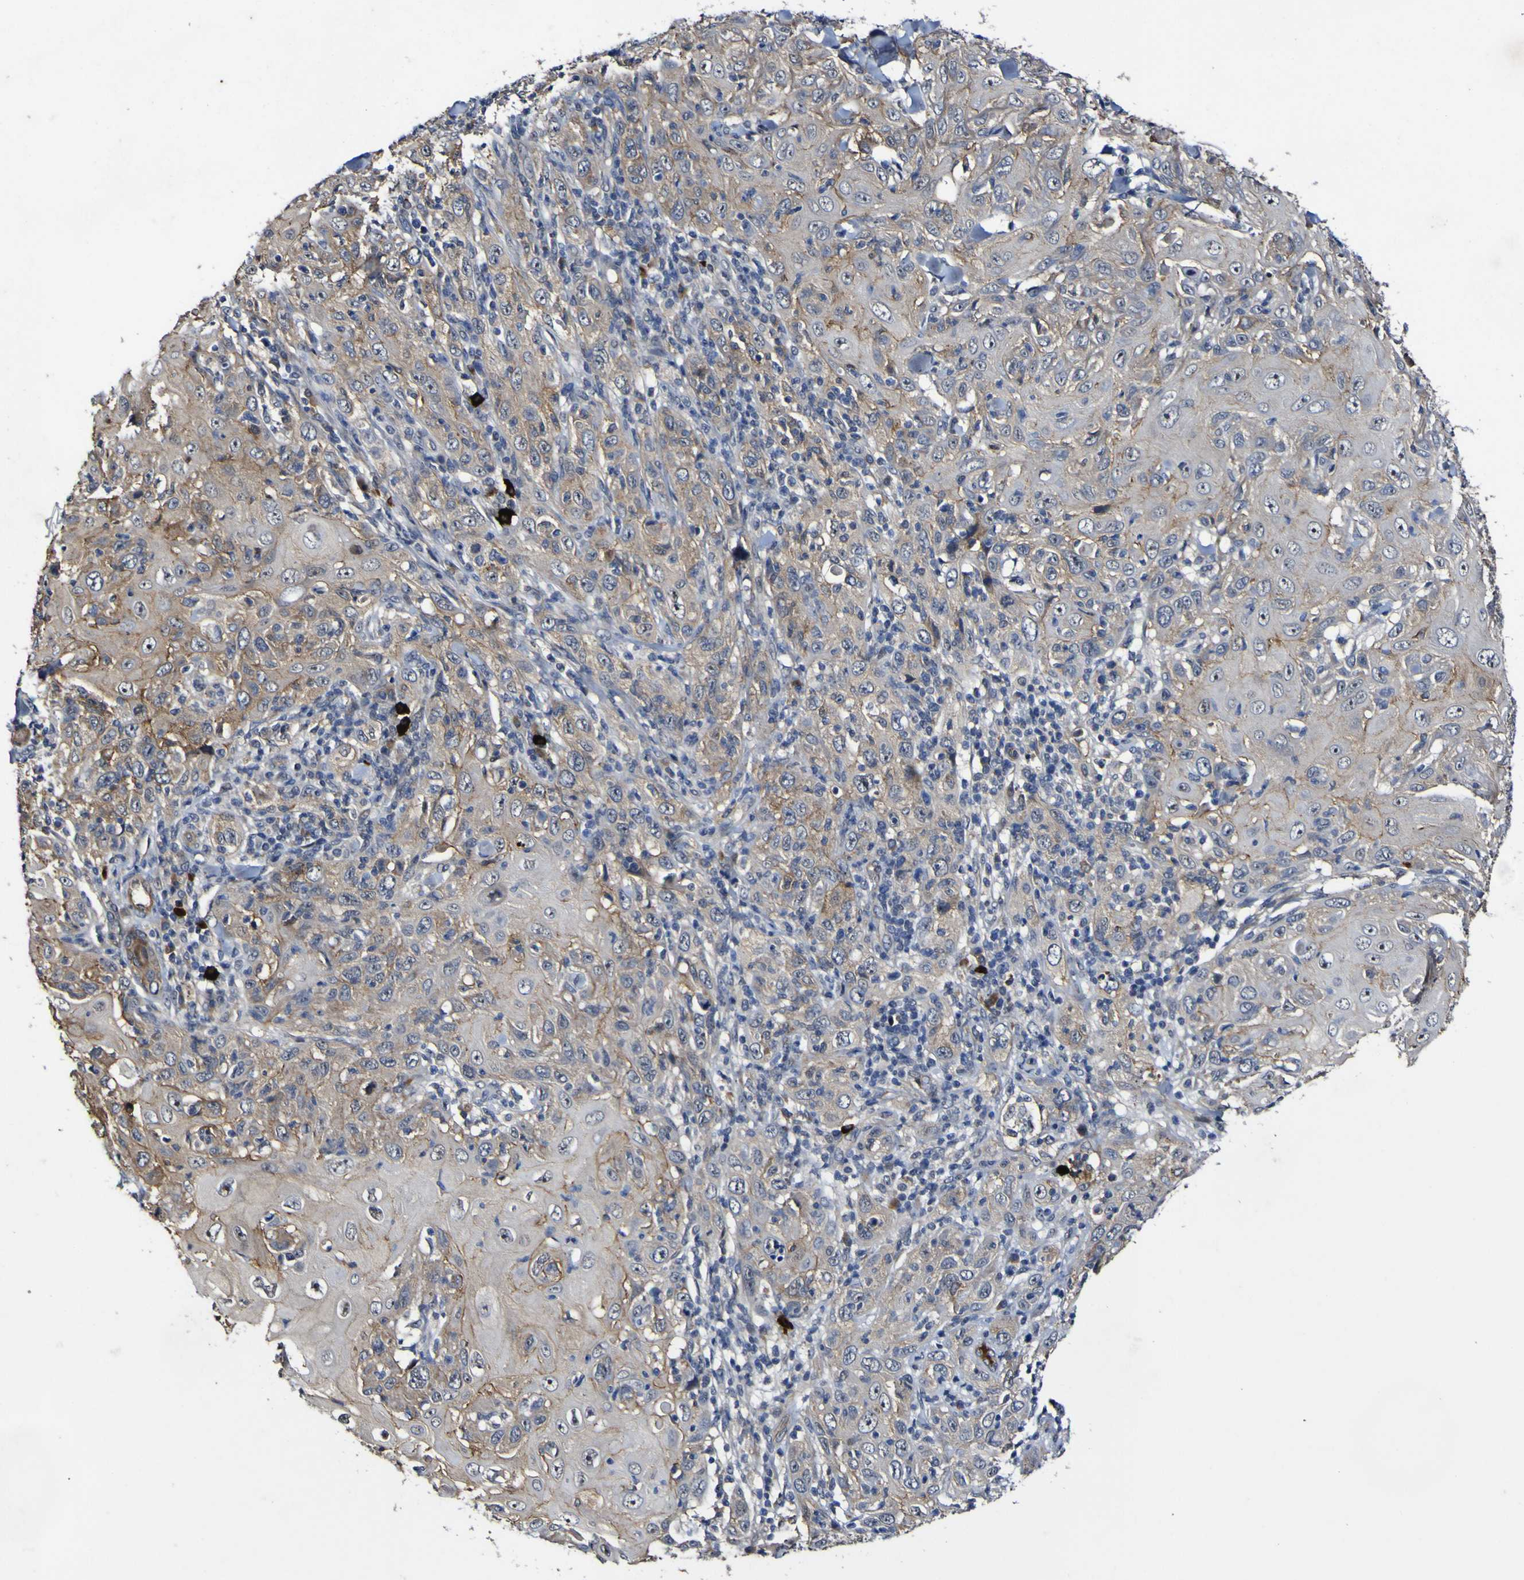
{"staining": {"intensity": "weak", "quantity": ">75%", "location": "cytoplasmic/membranous"}, "tissue": "skin cancer", "cell_type": "Tumor cells", "image_type": "cancer", "snomed": [{"axis": "morphology", "description": "Squamous cell carcinoma, NOS"}, {"axis": "topography", "description": "Skin"}], "caption": "Immunohistochemistry (IHC) of skin cancer (squamous cell carcinoma) reveals low levels of weak cytoplasmic/membranous staining in about >75% of tumor cells.", "gene": "CCL2", "patient": {"sex": "female", "age": 88}}